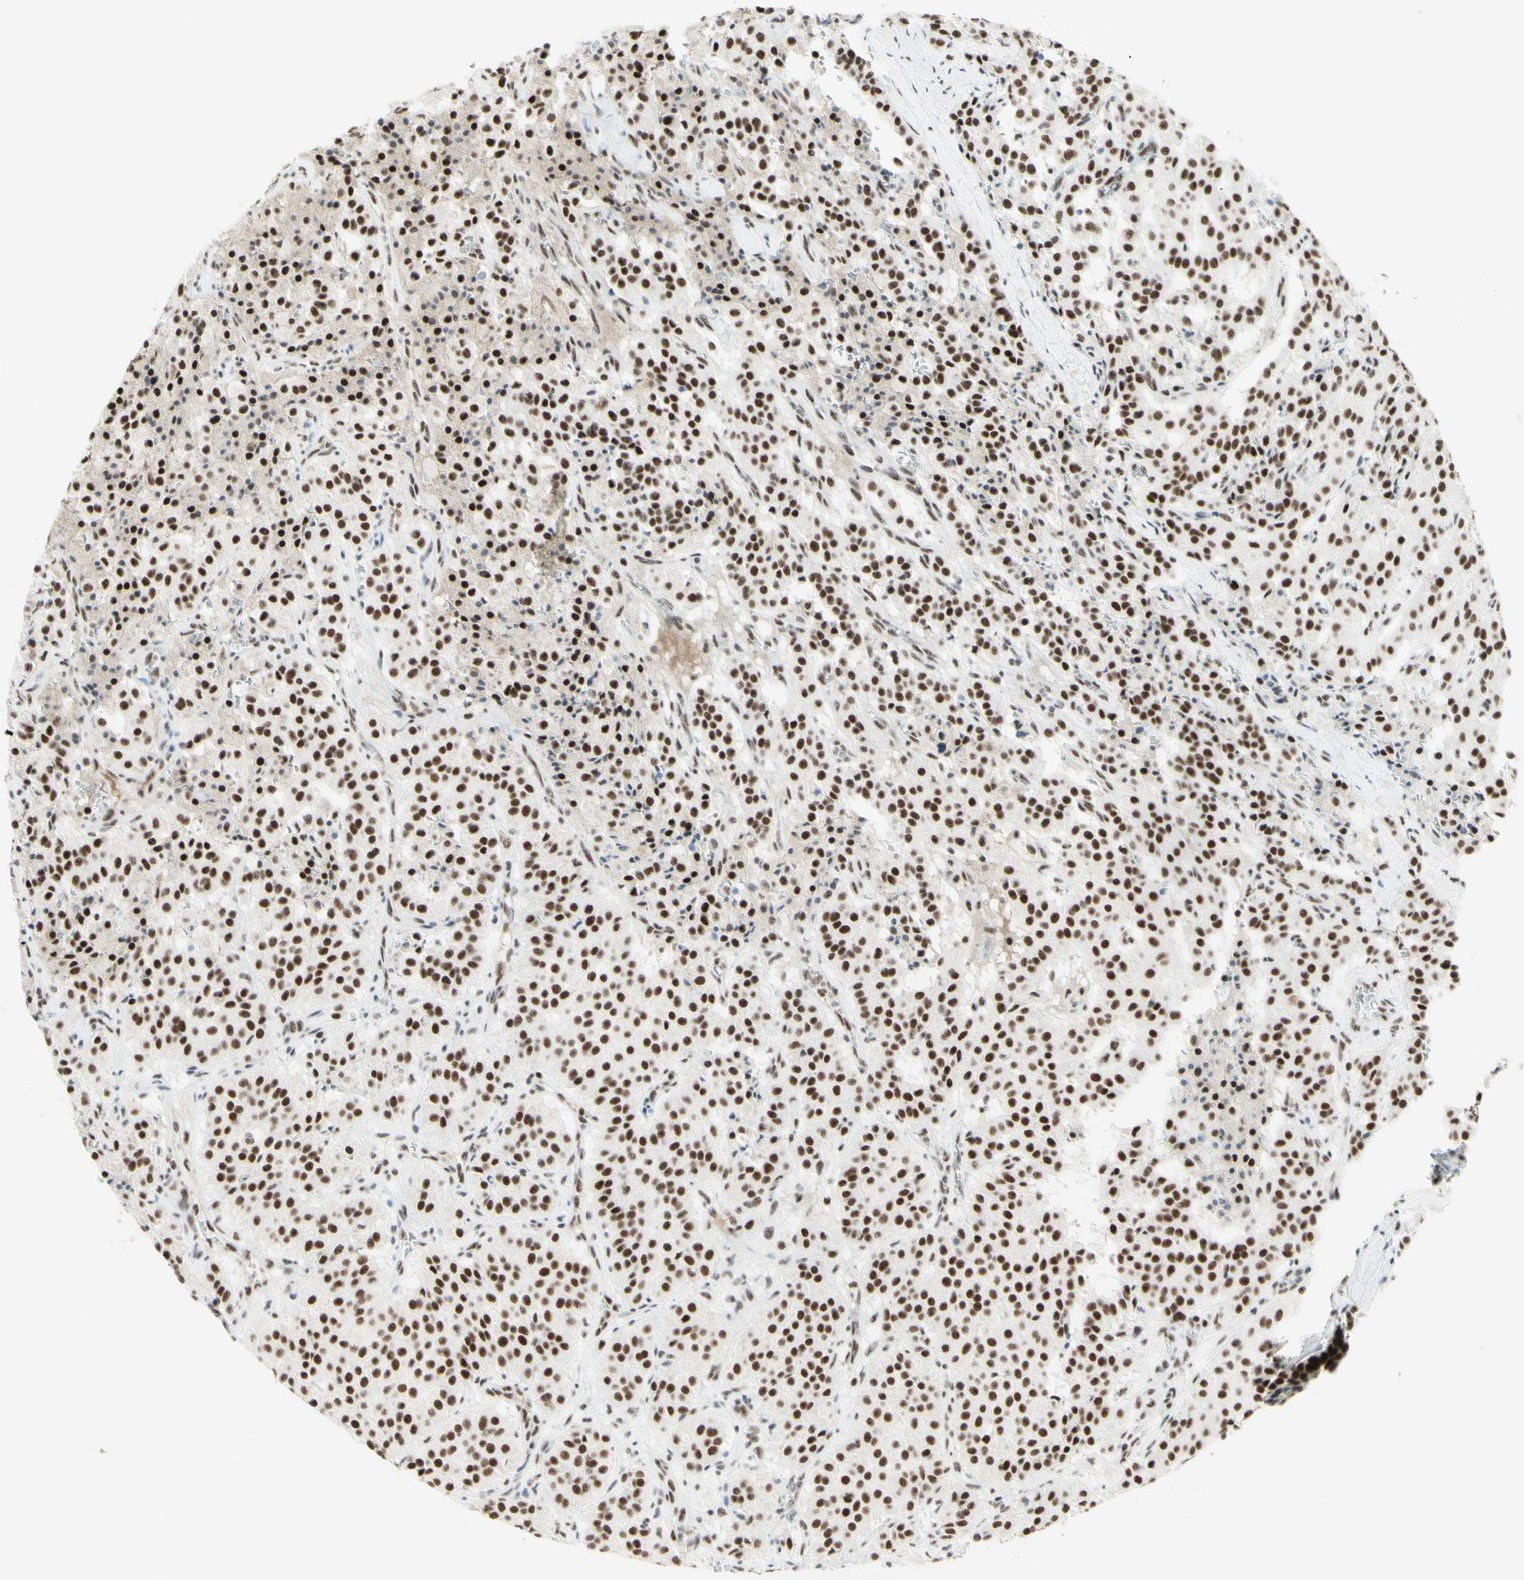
{"staining": {"intensity": "strong", "quantity": ">75%", "location": "nuclear"}, "tissue": "carcinoid", "cell_type": "Tumor cells", "image_type": "cancer", "snomed": [{"axis": "morphology", "description": "Carcinoid, malignant, NOS"}, {"axis": "topography", "description": "Lung"}], "caption": "Human malignant carcinoid stained with a brown dye shows strong nuclear positive positivity in approximately >75% of tumor cells.", "gene": "WTAP", "patient": {"sex": "male", "age": 30}}